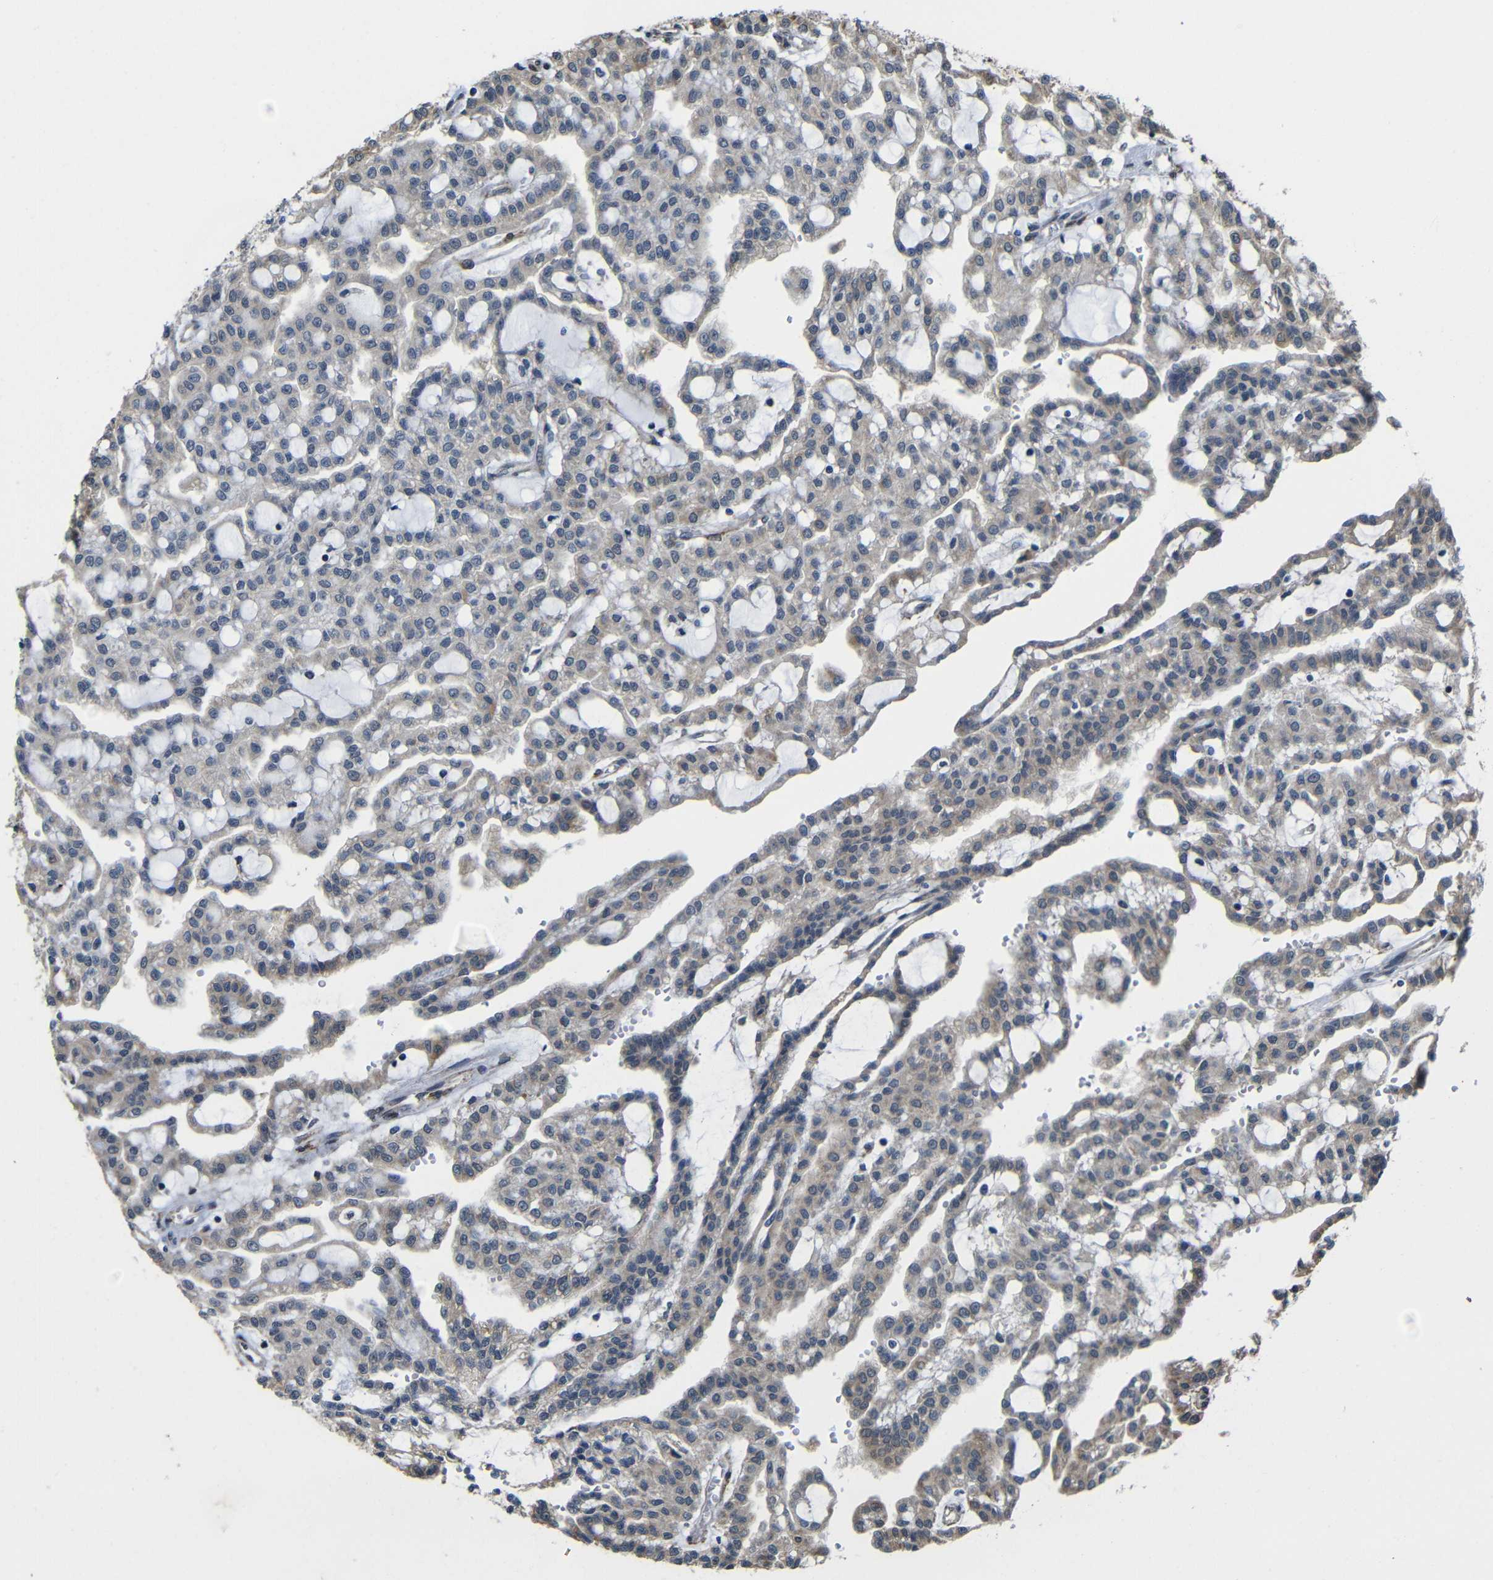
{"staining": {"intensity": "moderate", "quantity": "<25%", "location": "cytoplasmic/membranous"}, "tissue": "renal cancer", "cell_type": "Tumor cells", "image_type": "cancer", "snomed": [{"axis": "morphology", "description": "Adenocarcinoma, NOS"}, {"axis": "topography", "description": "Kidney"}], "caption": "Renal cancer (adenocarcinoma) tissue shows moderate cytoplasmic/membranous expression in about <25% of tumor cells", "gene": "FAM172A", "patient": {"sex": "male", "age": 63}}